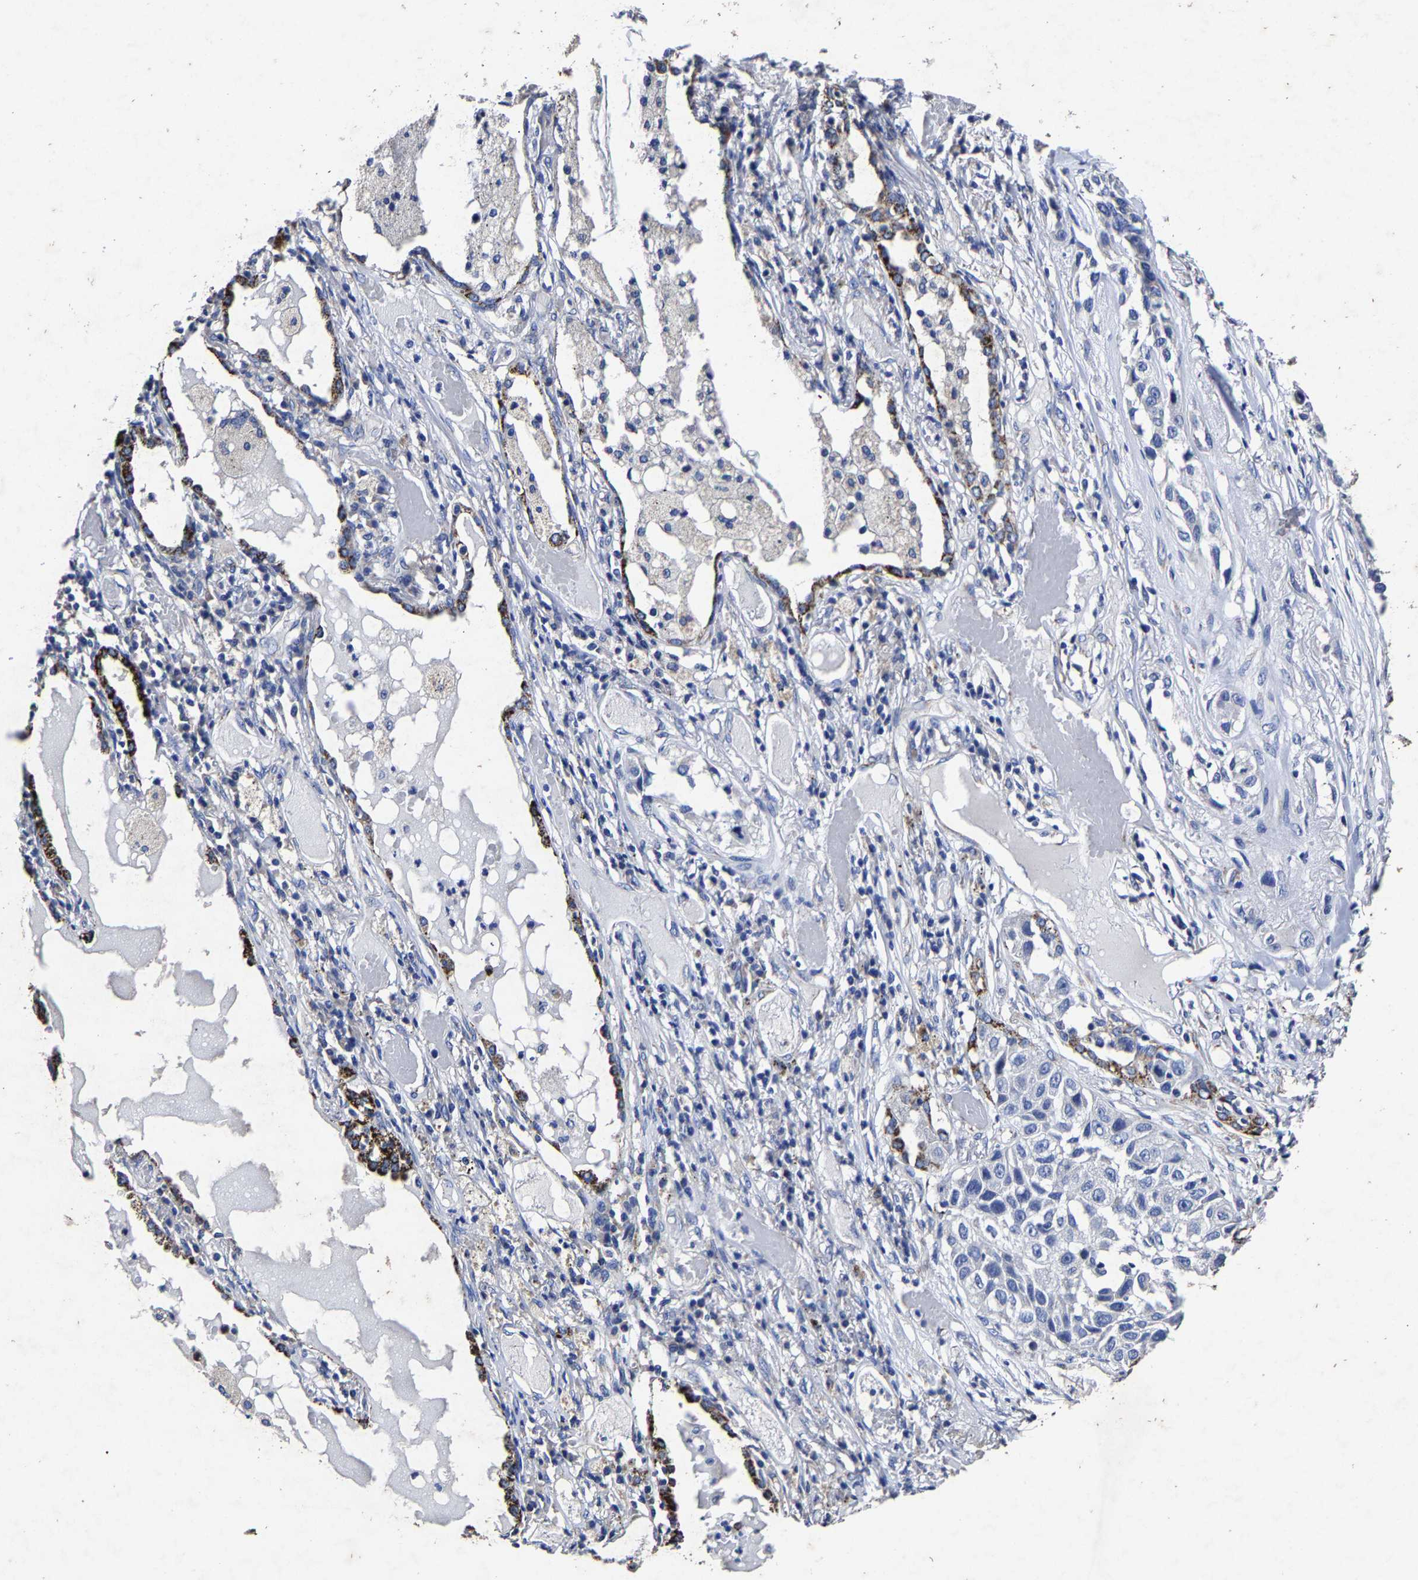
{"staining": {"intensity": "negative", "quantity": "none", "location": "none"}, "tissue": "lung cancer", "cell_type": "Tumor cells", "image_type": "cancer", "snomed": [{"axis": "morphology", "description": "Squamous cell carcinoma, NOS"}, {"axis": "topography", "description": "Lung"}], "caption": "Immunohistochemistry photomicrograph of squamous cell carcinoma (lung) stained for a protein (brown), which displays no staining in tumor cells.", "gene": "AASS", "patient": {"sex": "male", "age": 71}}